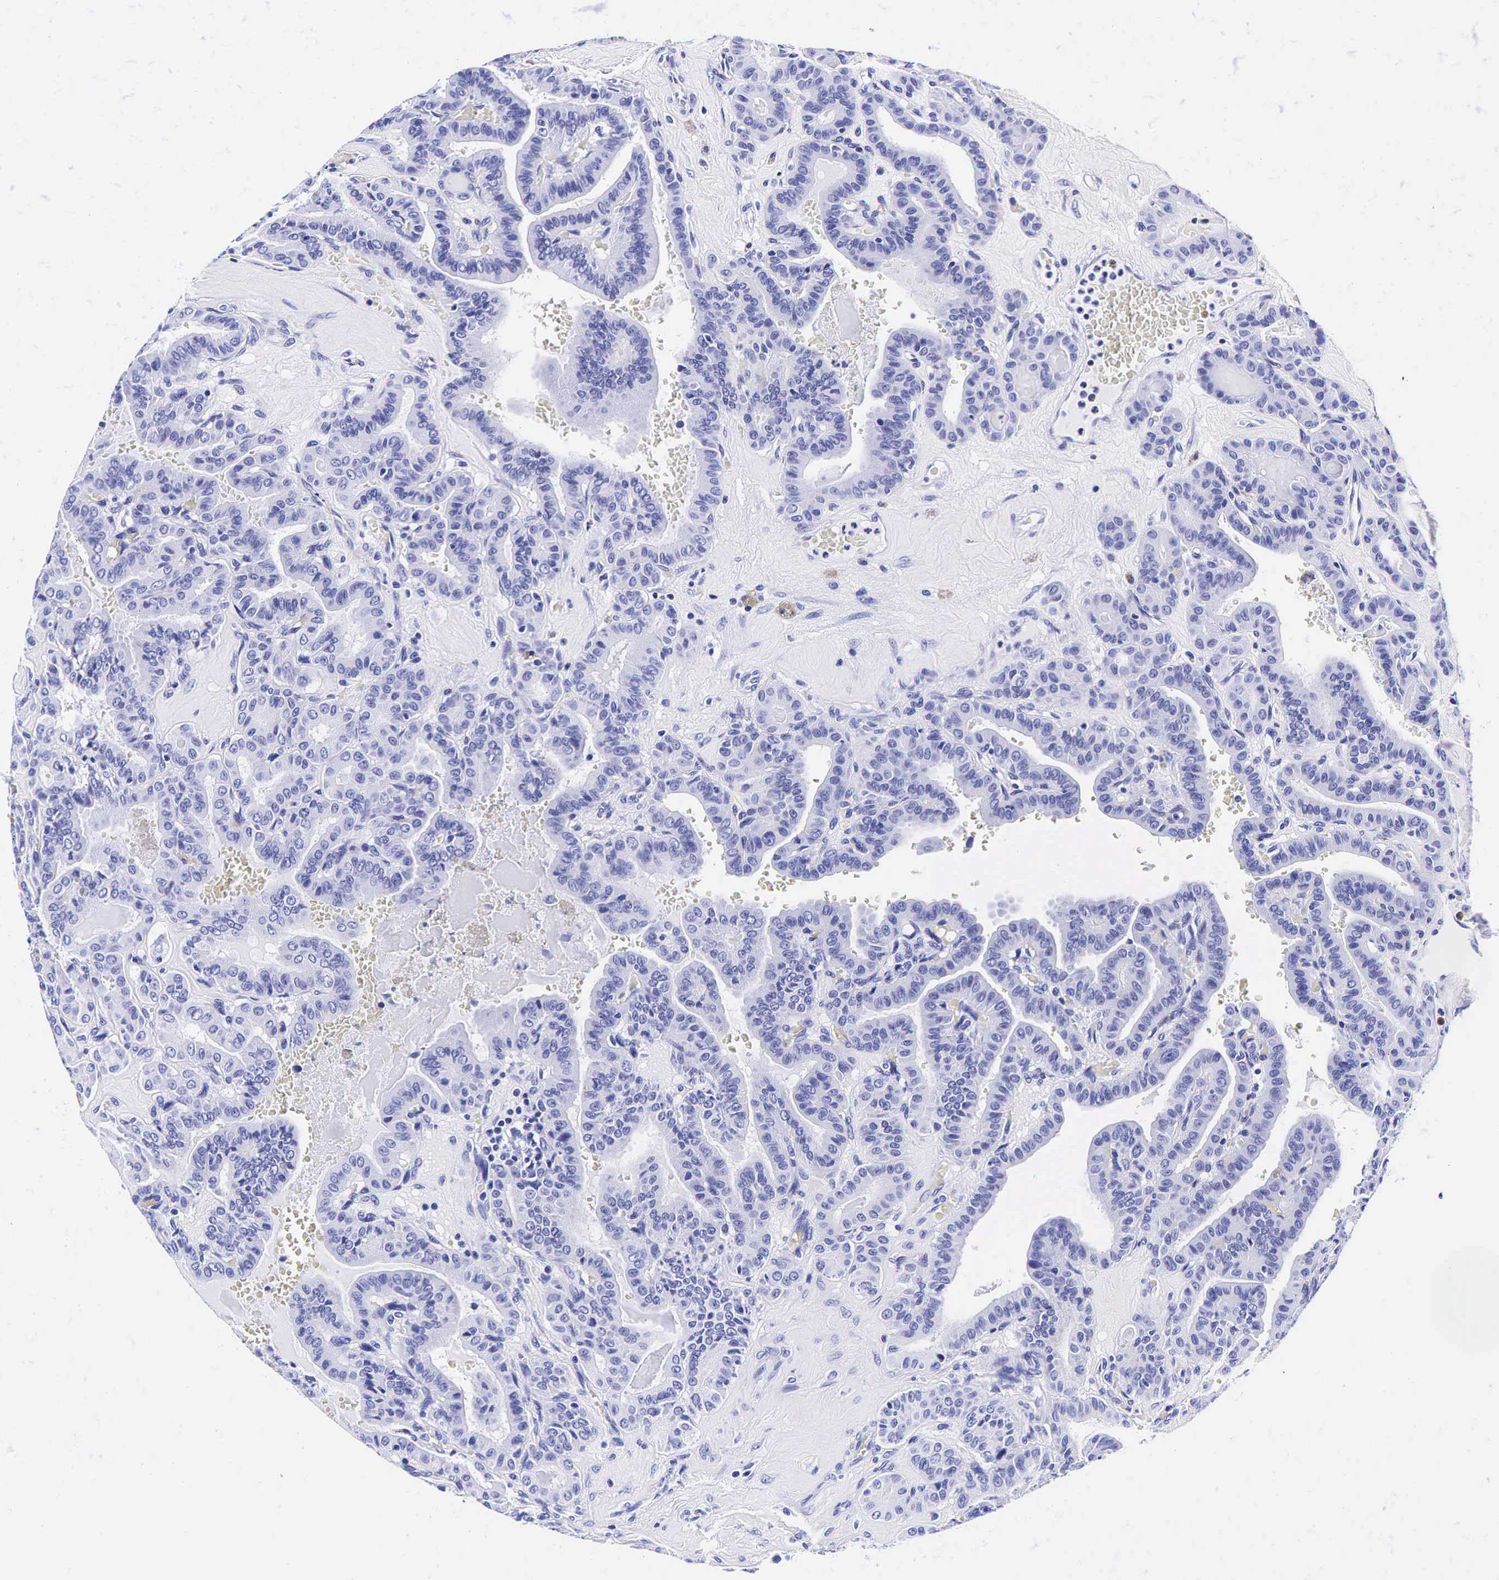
{"staining": {"intensity": "negative", "quantity": "none", "location": "none"}, "tissue": "thyroid cancer", "cell_type": "Tumor cells", "image_type": "cancer", "snomed": [{"axis": "morphology", "description": "Papillary adenocarcinoma, NOS"}, {"axis": "topography", "description": "Thyroid gland"}], "caption": "This is an IHC image of thyroid cancer (papillary adenocarcinoma). There is no staining in tumor cells.", "gene": "GAST", "patient": {"sex": "male", "age": 87}}